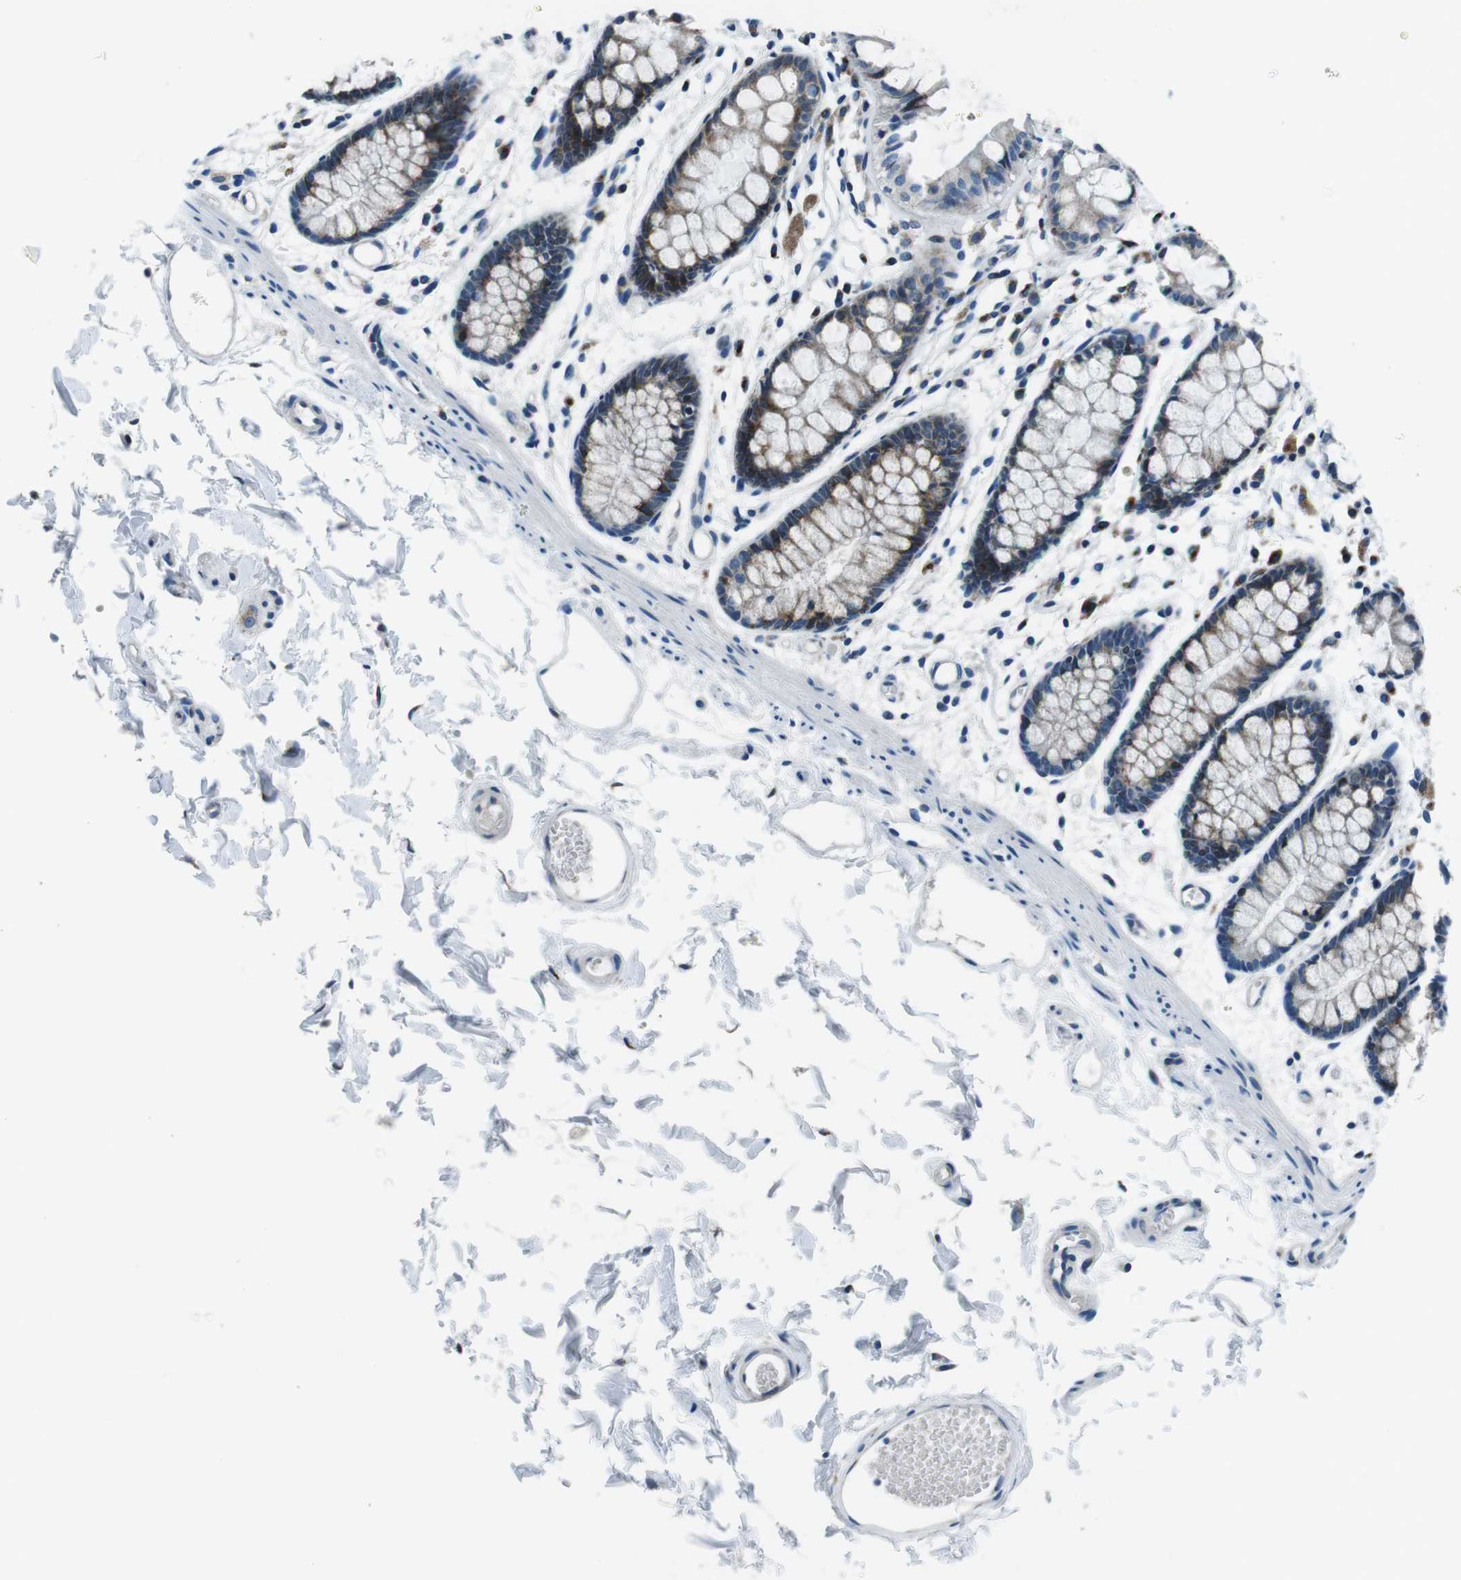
{"staining": {"intensity": "strong", "quantity": ">75%", "location": "cytoplasmic/membranous"}, "tissue": "rectum", "cell_type": "Glandular cells", "image_type": "normal", "snomed": [{"axis": "morphology", "description": "Normal tissue, NOS"}, {"axis": "topography", "description": "Rectum"}], "caption": "The image shows a brown stain indicating the presence of a protein in the cytoplasmic/membranous of glandular cells in rectum. (DAB (3,3'-diaminobenzidine) = brown stain, brightfield microscopy at high magnification).", "gene": "NUCB2", "patient": {"sex": "female", "age": 66}}